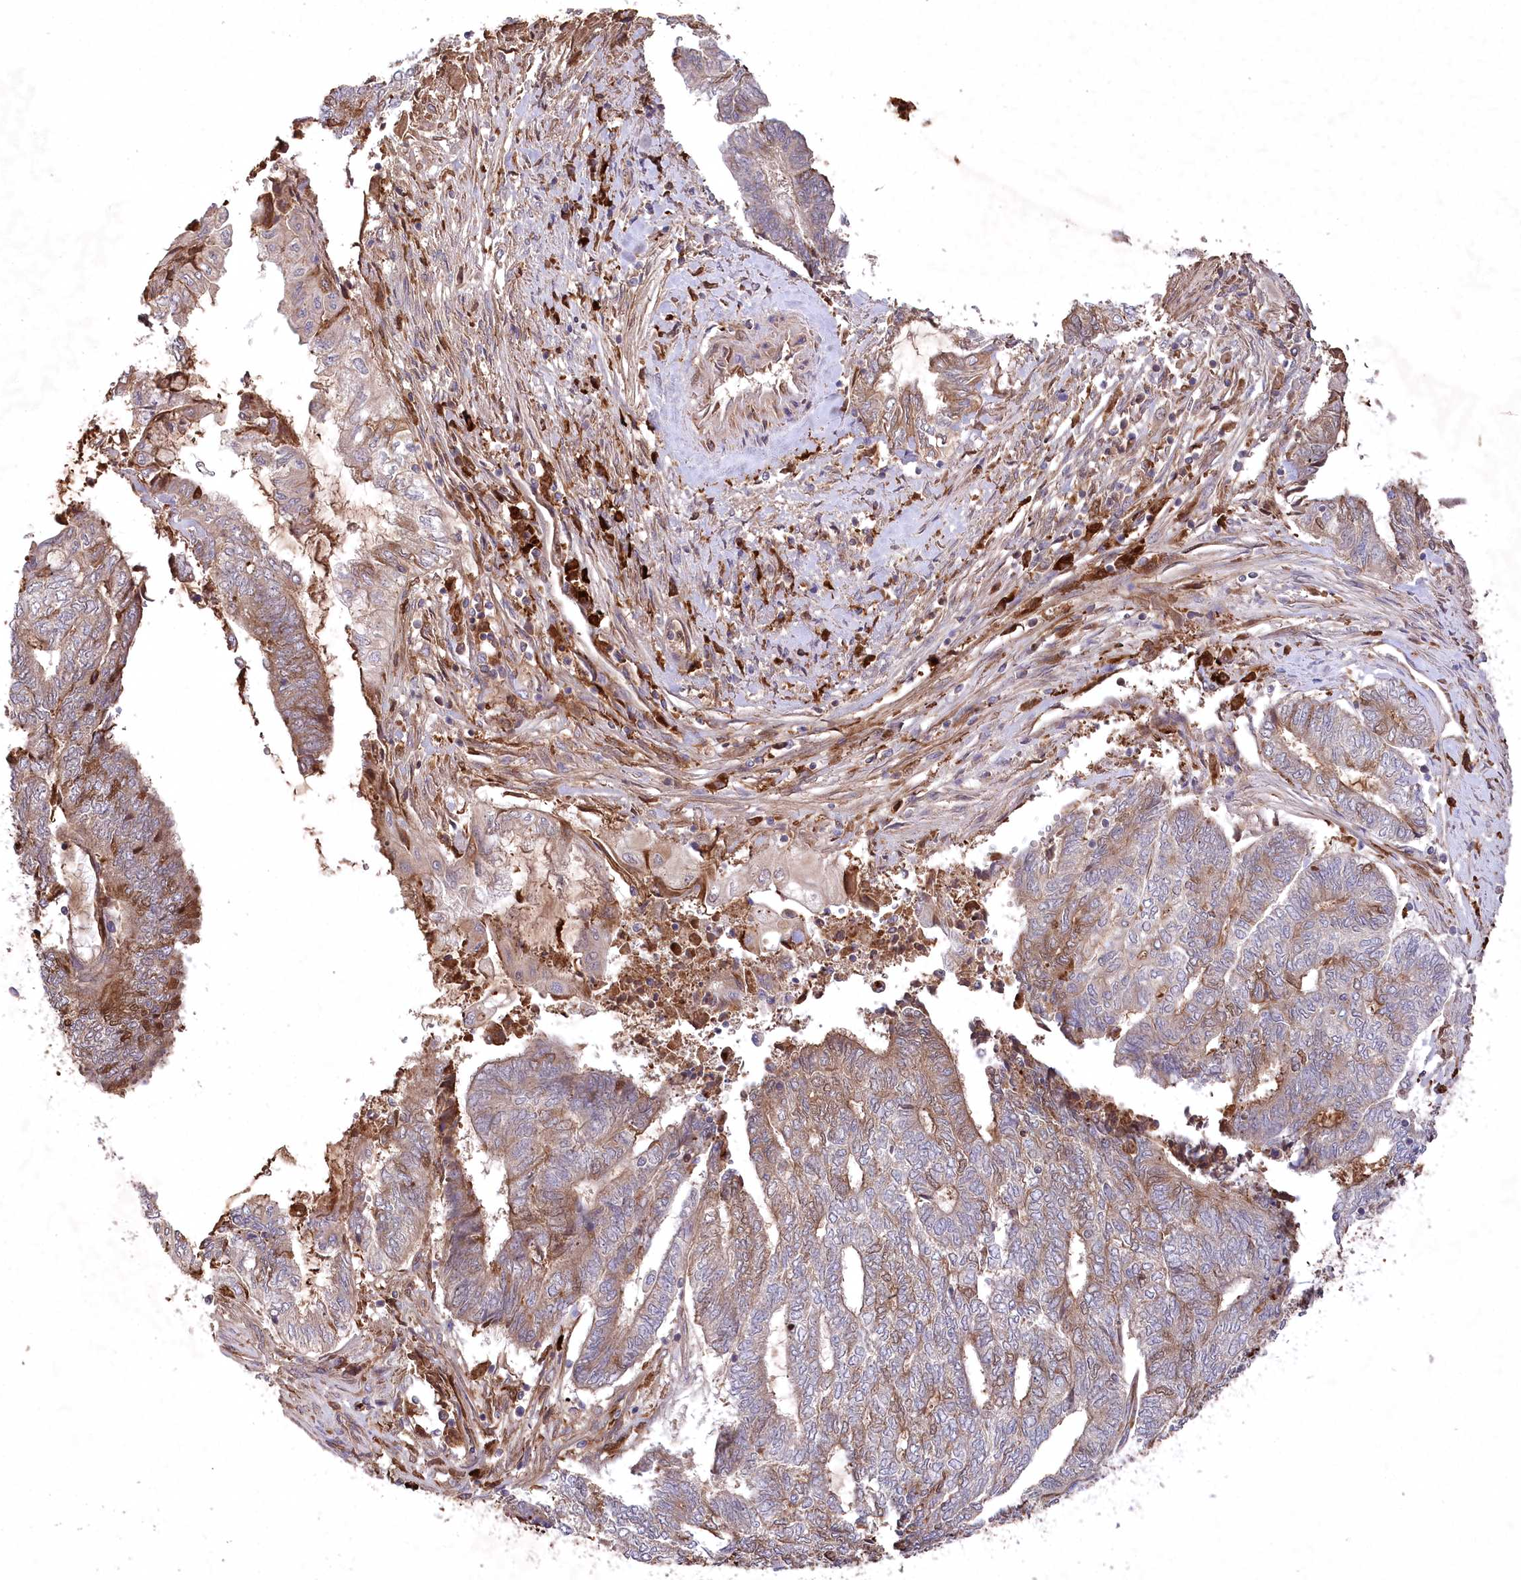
{"staining": {"intensity": "moderate", "quantity": "25%-75%", "location": "cytoplasmic/membranous"}, "tissue": "endometrial cancer", "cell_type": "Tumor cells", "image_type": "cancer", "snomed": [{"axis": "morphology", "description": "Adenocarcinoma, NOS"}, {"axis": "topography", "description": "Uterus"}, {"axis": "topography", "description": "Endometrium"}], "caption": "Approximately 25%-75% of tumor cells in human endometrial cancer demonstrate moderate cytoplasmic/membranous protein positivity as visualized by brown immunohistochemical staining.", "gene": "PPP1R21", "patient": {"sex": "female", "age": 70}}